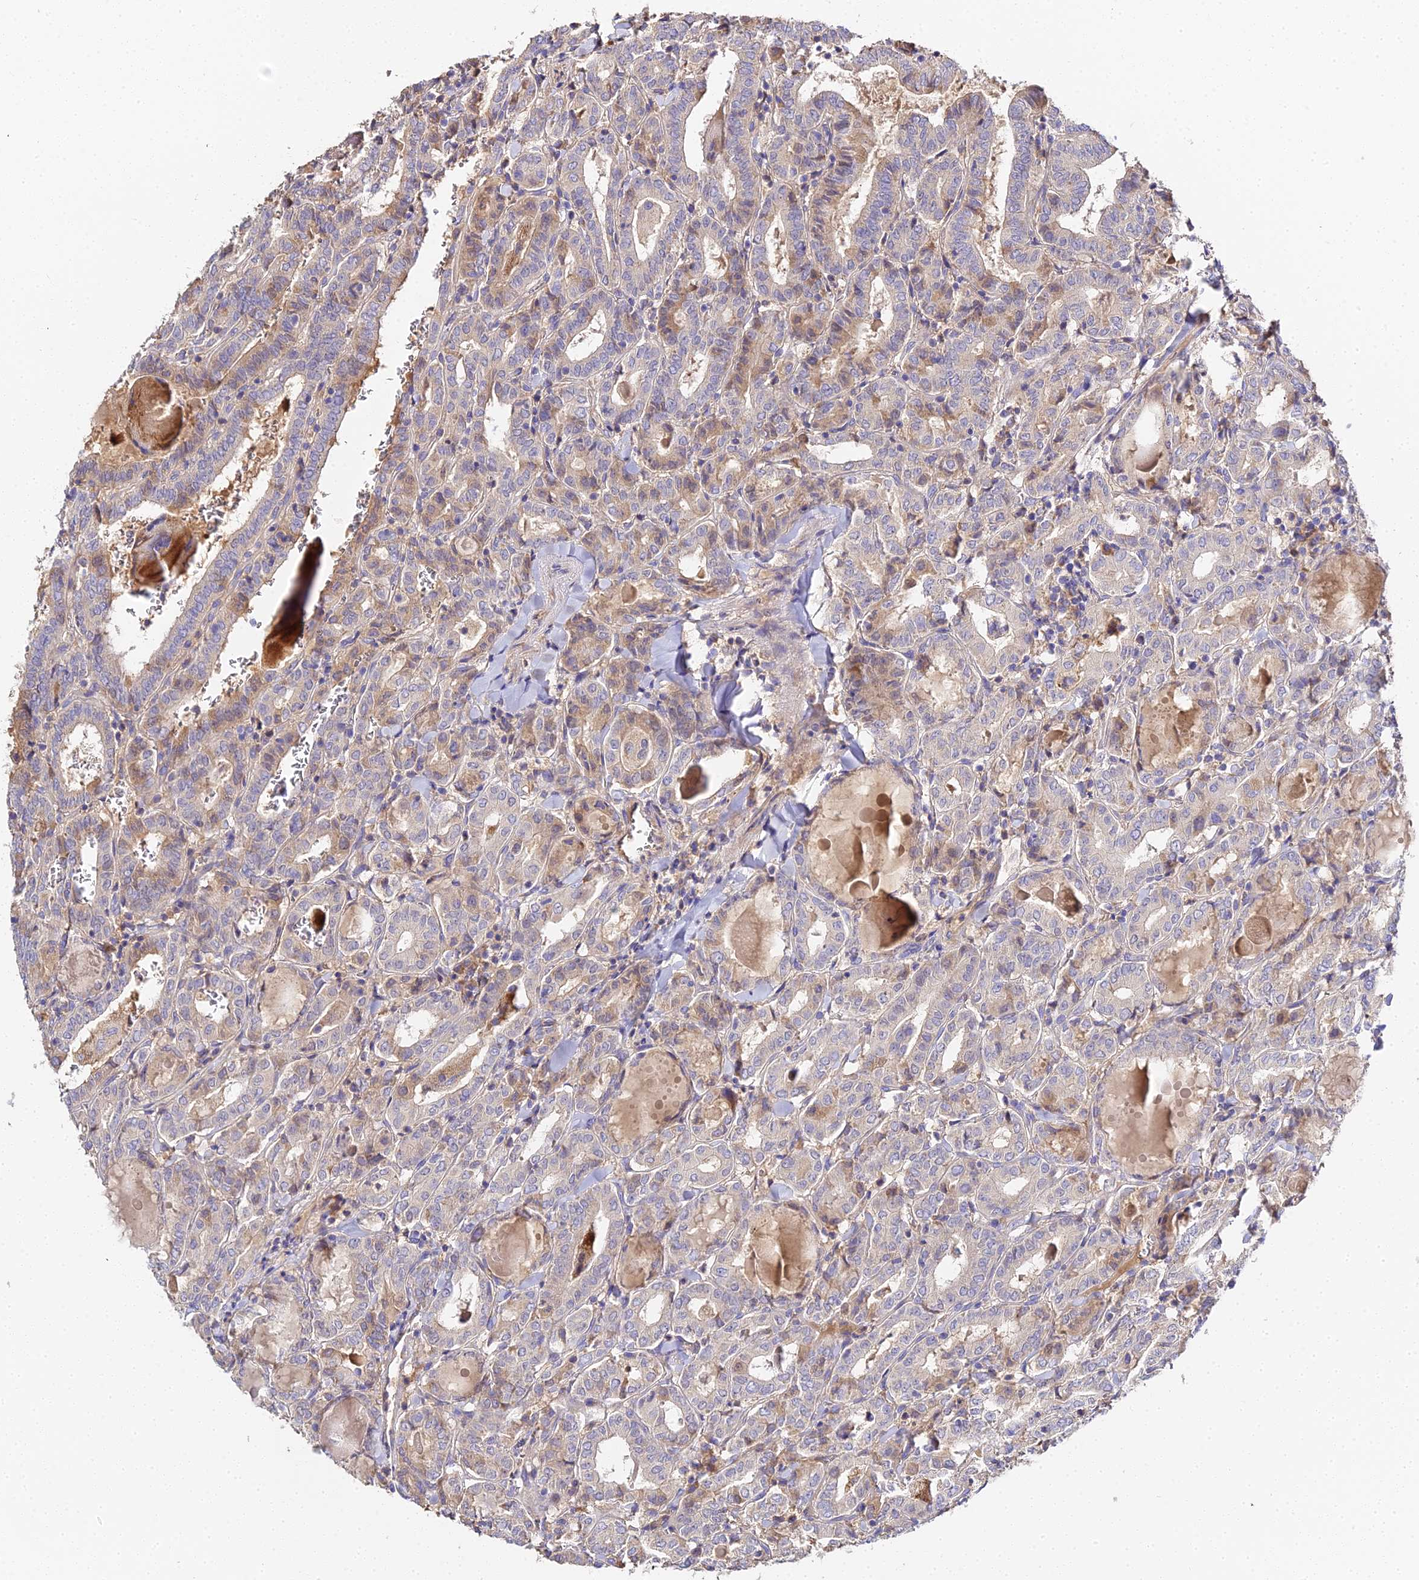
{"staining": {"intensity": "weak", "quantity": "25%-75%", "location": "cytoplasmic/membranous"}, "tissue": "thyroid cancer", "cell_type": "Tumor cells", "image_type": "cancer", "snomed": [{"axis": "morphology", "description": "Papillary adenocarcinoma, NOS"}, {"axis": "topography", "description": "Thyroid gland"}], "caption": "Thyroid cancer (papillary adenocarcinoma) stained with DAB (3,3'-diaminobenzidine) immunohistochemistry (IHC) reveals low levels of weak cytoplasmic/membranous positivity in about 25%-75% of tumor cells. The staining was performed using DAB, with brown indicating positive protein expression. Nuclei are stained blue with hematoxylin.", "gene": "SCX", "patient": {"sex": "female", "age": 72}}